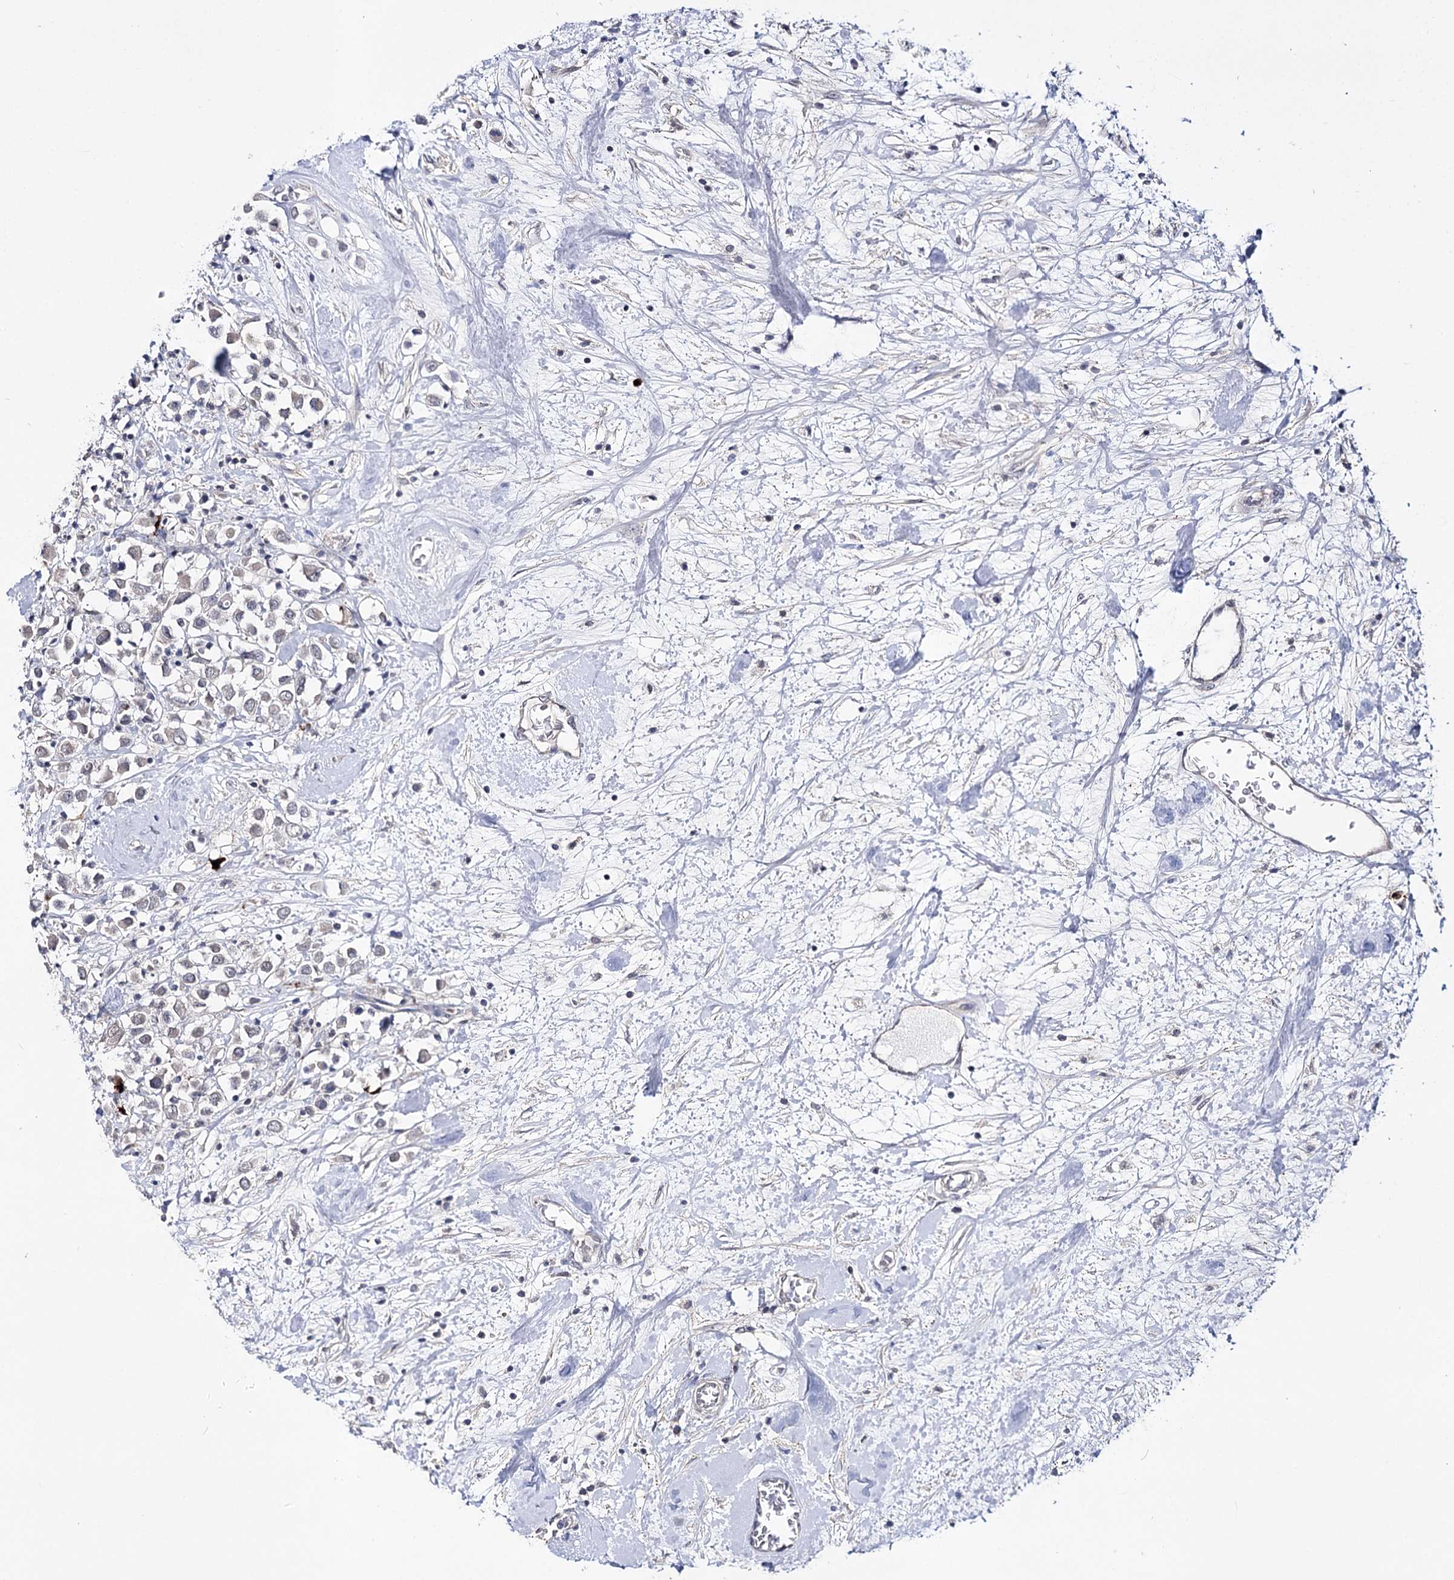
{"staining": {"intensity": "negative", "quantity": "none", "location": "none"}, "tissue": "breast cancer", "cell_type": "Tumor cells", "image_type": "cancer", "snomed": [{"axis": "morphology", "description": "Duct carcinoma"}, {"axis": "topography", "description": "Breast"}], "caption": "DAB (3,3'-diaminobenzidine) immunohistochemical staining of intraductal carcinoma (breast) reveals no significant expression in tumor cells.", "gene": "ATP10B", "patient": {"sex": "female", "age": 61}}